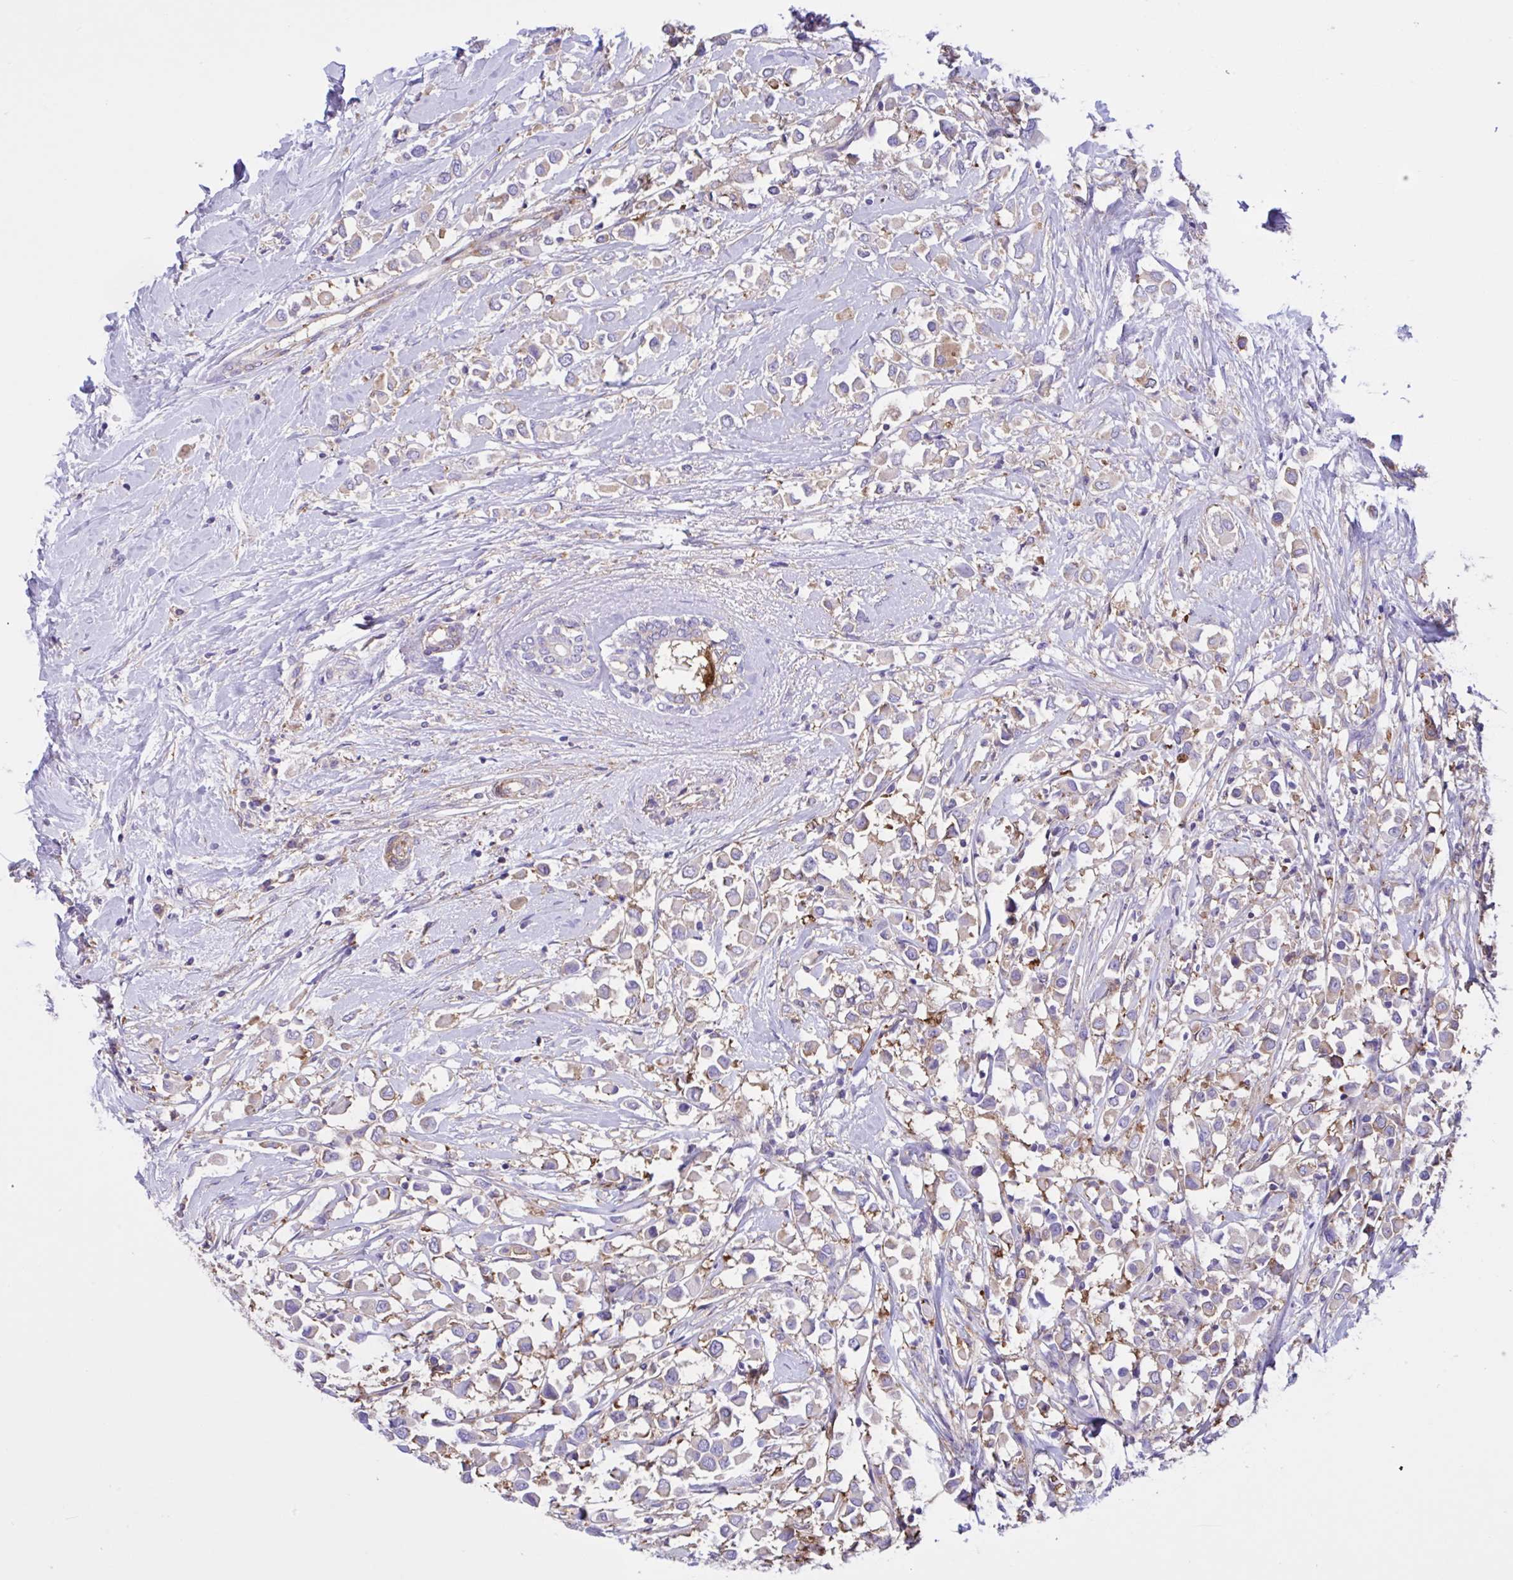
{"staining": {"intensity": "weak", "quantity": "25%-75%", "location": "cytoplasmic/membranous"}, "tissue": "breast cancer", "cell_type": "Tumor cells", "image_type": "cancer", "snomed": [{"axis": "morphology", "description": "Duct carcinoma"}, {"axis": "topography", "description": "Breast"}], "caption": "This image displays IHC staining of human breast intraductal carcinoma, with low weak cytoplasmic/membranous positivity in approximately 25%-75% of tumor cells.", "gene": "OR51M1", "patient": {"sex": "female", "age": 61}}